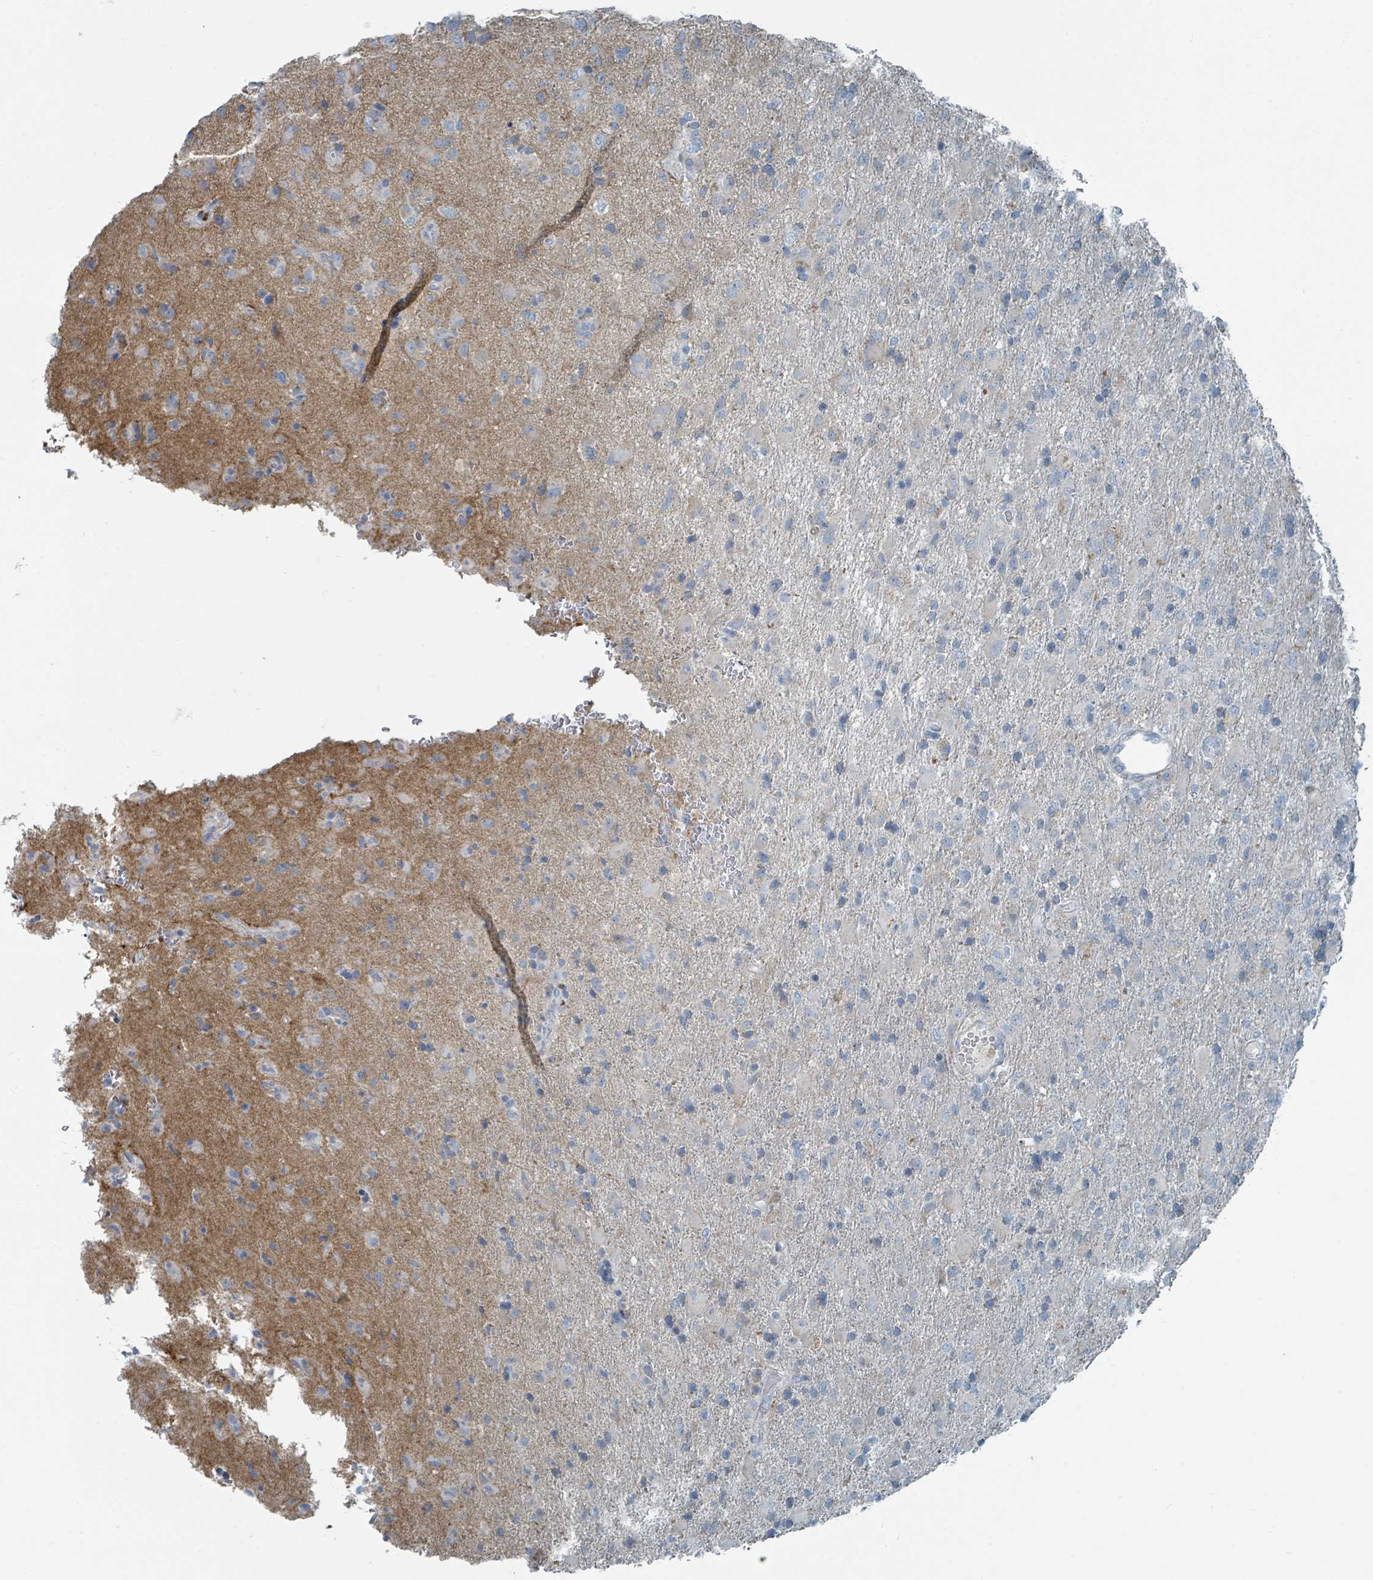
{"staining": {"intensity": "negative", "quantity": "none", "location": "none"}, "tissue": "glioma", "cell_type": "Tumor cells", "image_type": "cancer", "snomed": [{"axis": "morphology", "description": "Glioma, malignant, Low grade"}, {"axis": "topography", "description": "Brain"}], "caption": "An immunohistochemistry photomicrograph of glioma is shown. There is no staining in tumor cells of glioma.", "gene": "RASA4", "patient": {"sex": "male", "age": 65}}